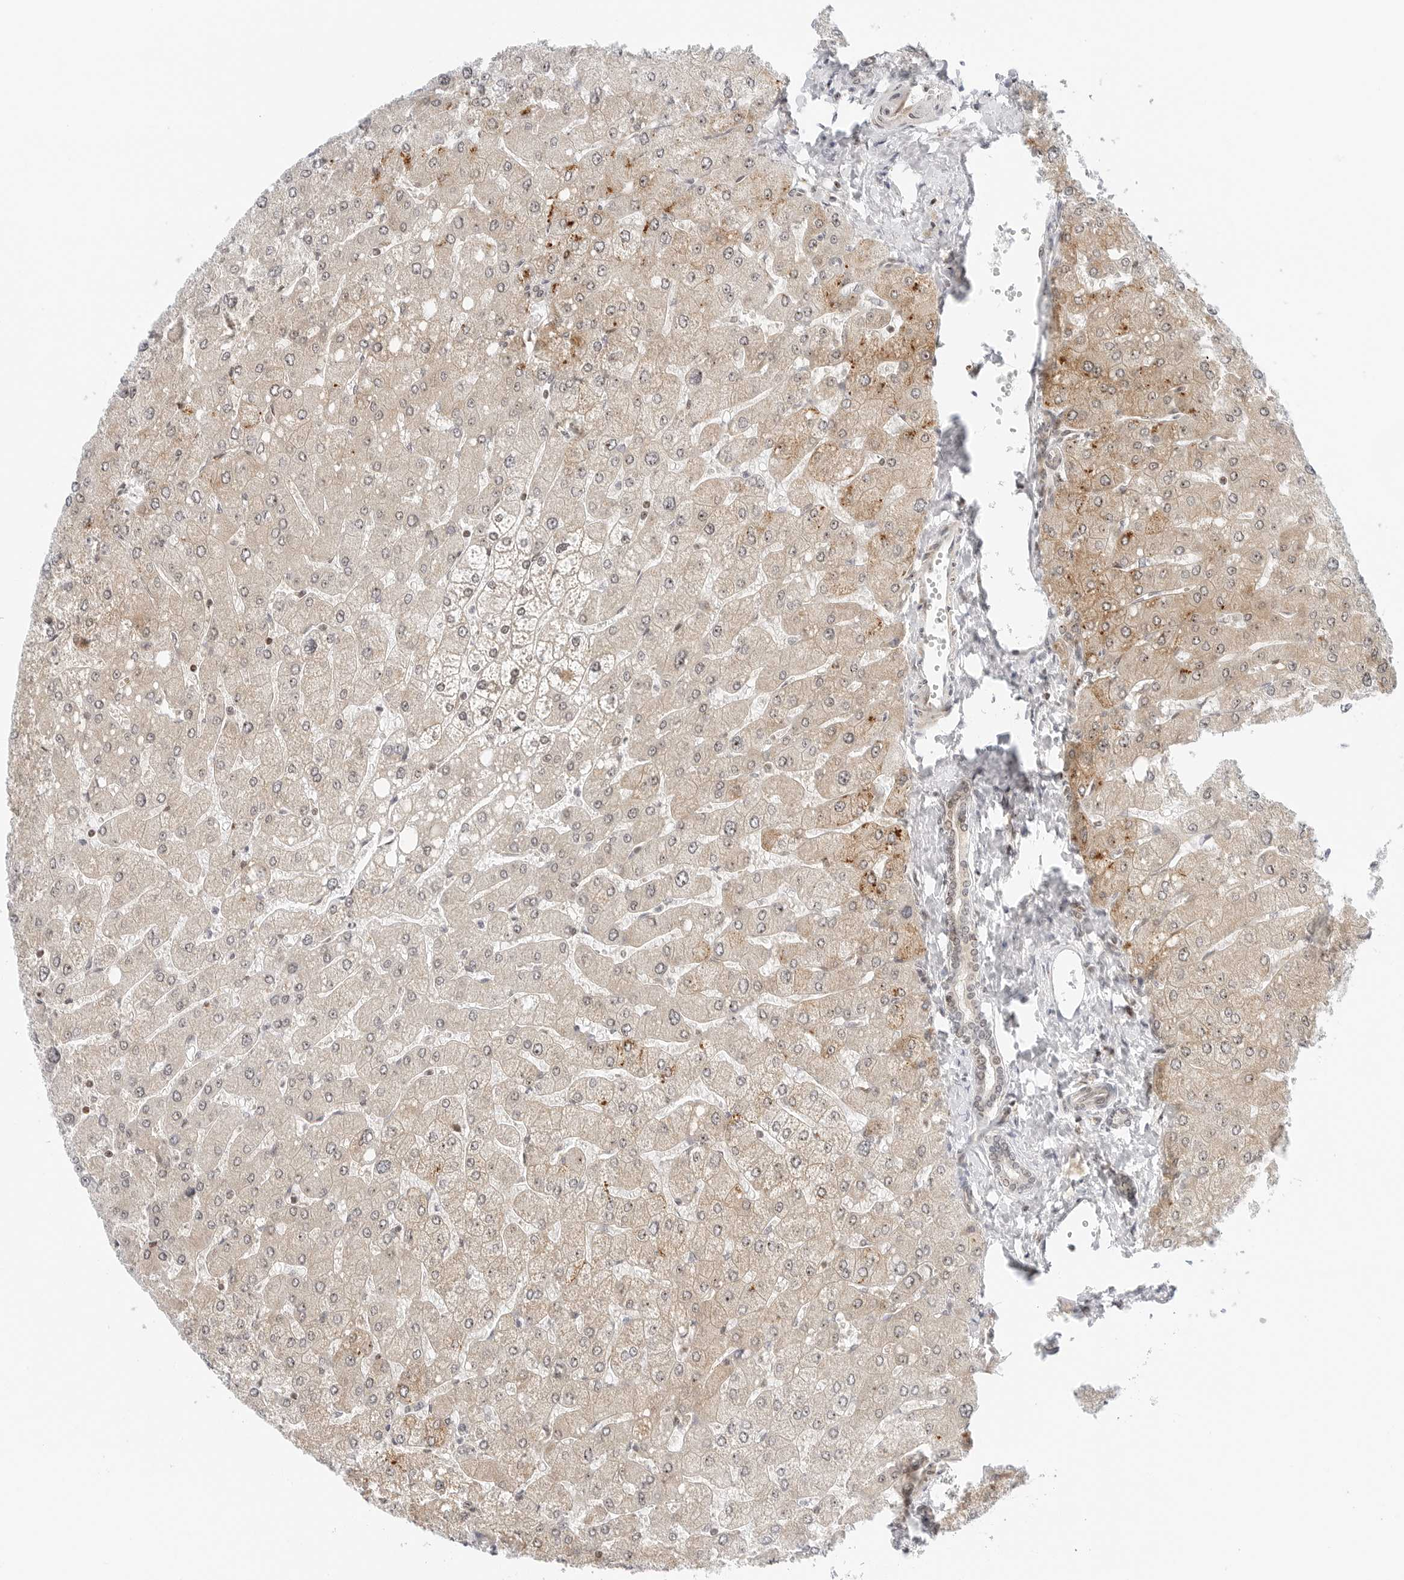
{"staining": {"intensity": "weak", "quantity": "25%-75%", "location": "cytoplasmic/membranous,nuclear"}, "tissue": "liver", "cell_type": "Cholangiocytes", "image_type": "normal", "snomed": [{"axis": "morphology", "description": "Normal tissue, NOS"}, {"axis": "topography", "description": "Liver"}], "caption": "Immunohistochemistry (IHC) image of benign human liver stained for a protein (brown), which demonstrates low levels of weak cytoplasmic/membranous,nuclear staining in about 25%-75% of cholangiocytes.", "gene": "RIMKLA", "patient": {"sex": "male", "age": 55}}